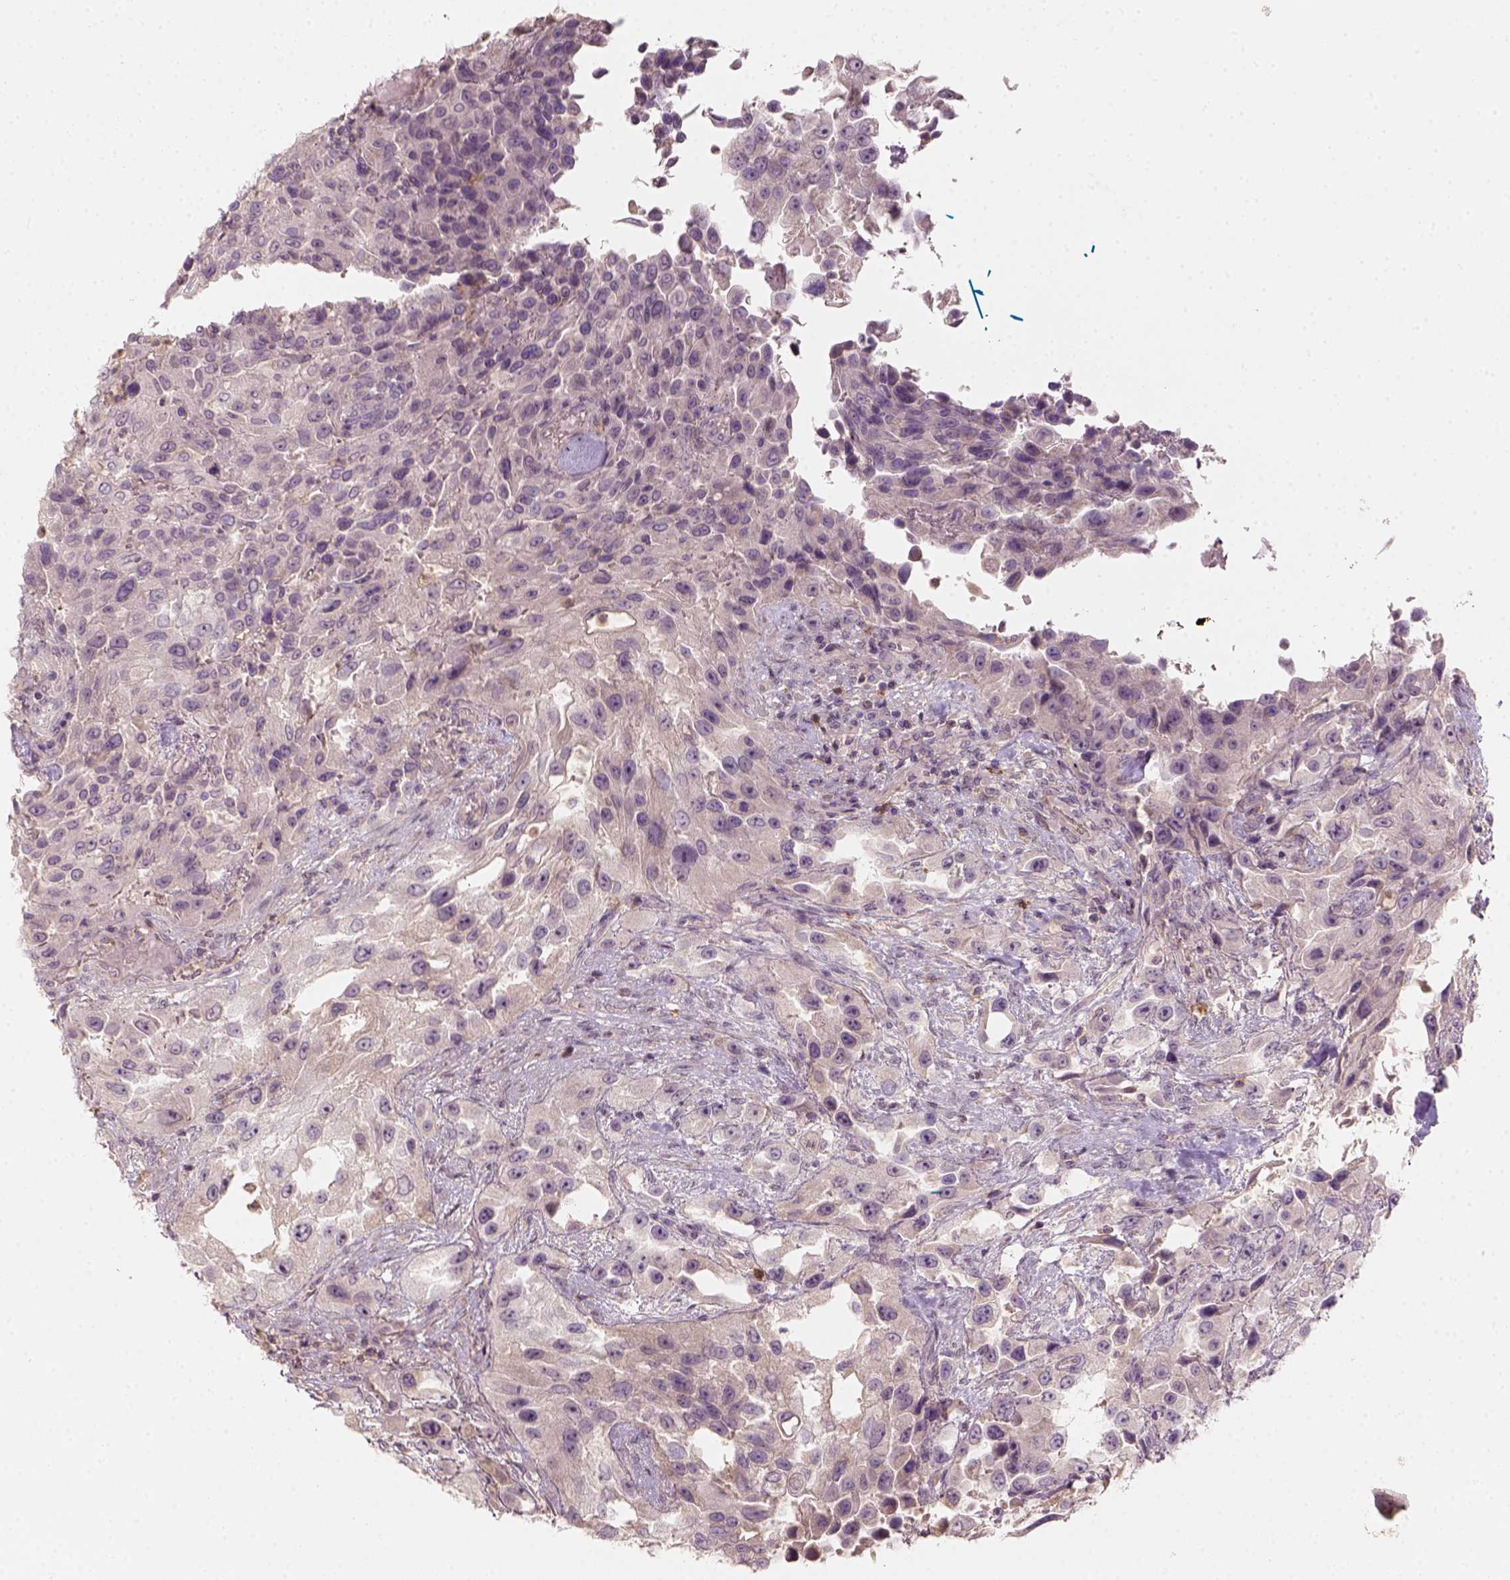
{"staining": {"intensity": "negative", "quantity": "none", "location": "none"}, "tissue": "urothelial cancer", "cell_type": "Tumor cells", "image_type": "cancer", "snomed": [{"axis": "morphology", "description": "Urothelial carcinoma, High grade"}, {"axis": "topography", "description": "Urinary bladder"}], "caption": "DAB (3,3'-diaminobenzidine) immunohistochemical staining of urothelial cancer shows no significant expression in tumor cells.", "gene": "AQP9", "patient": {"sex": "male", "age": 79}}